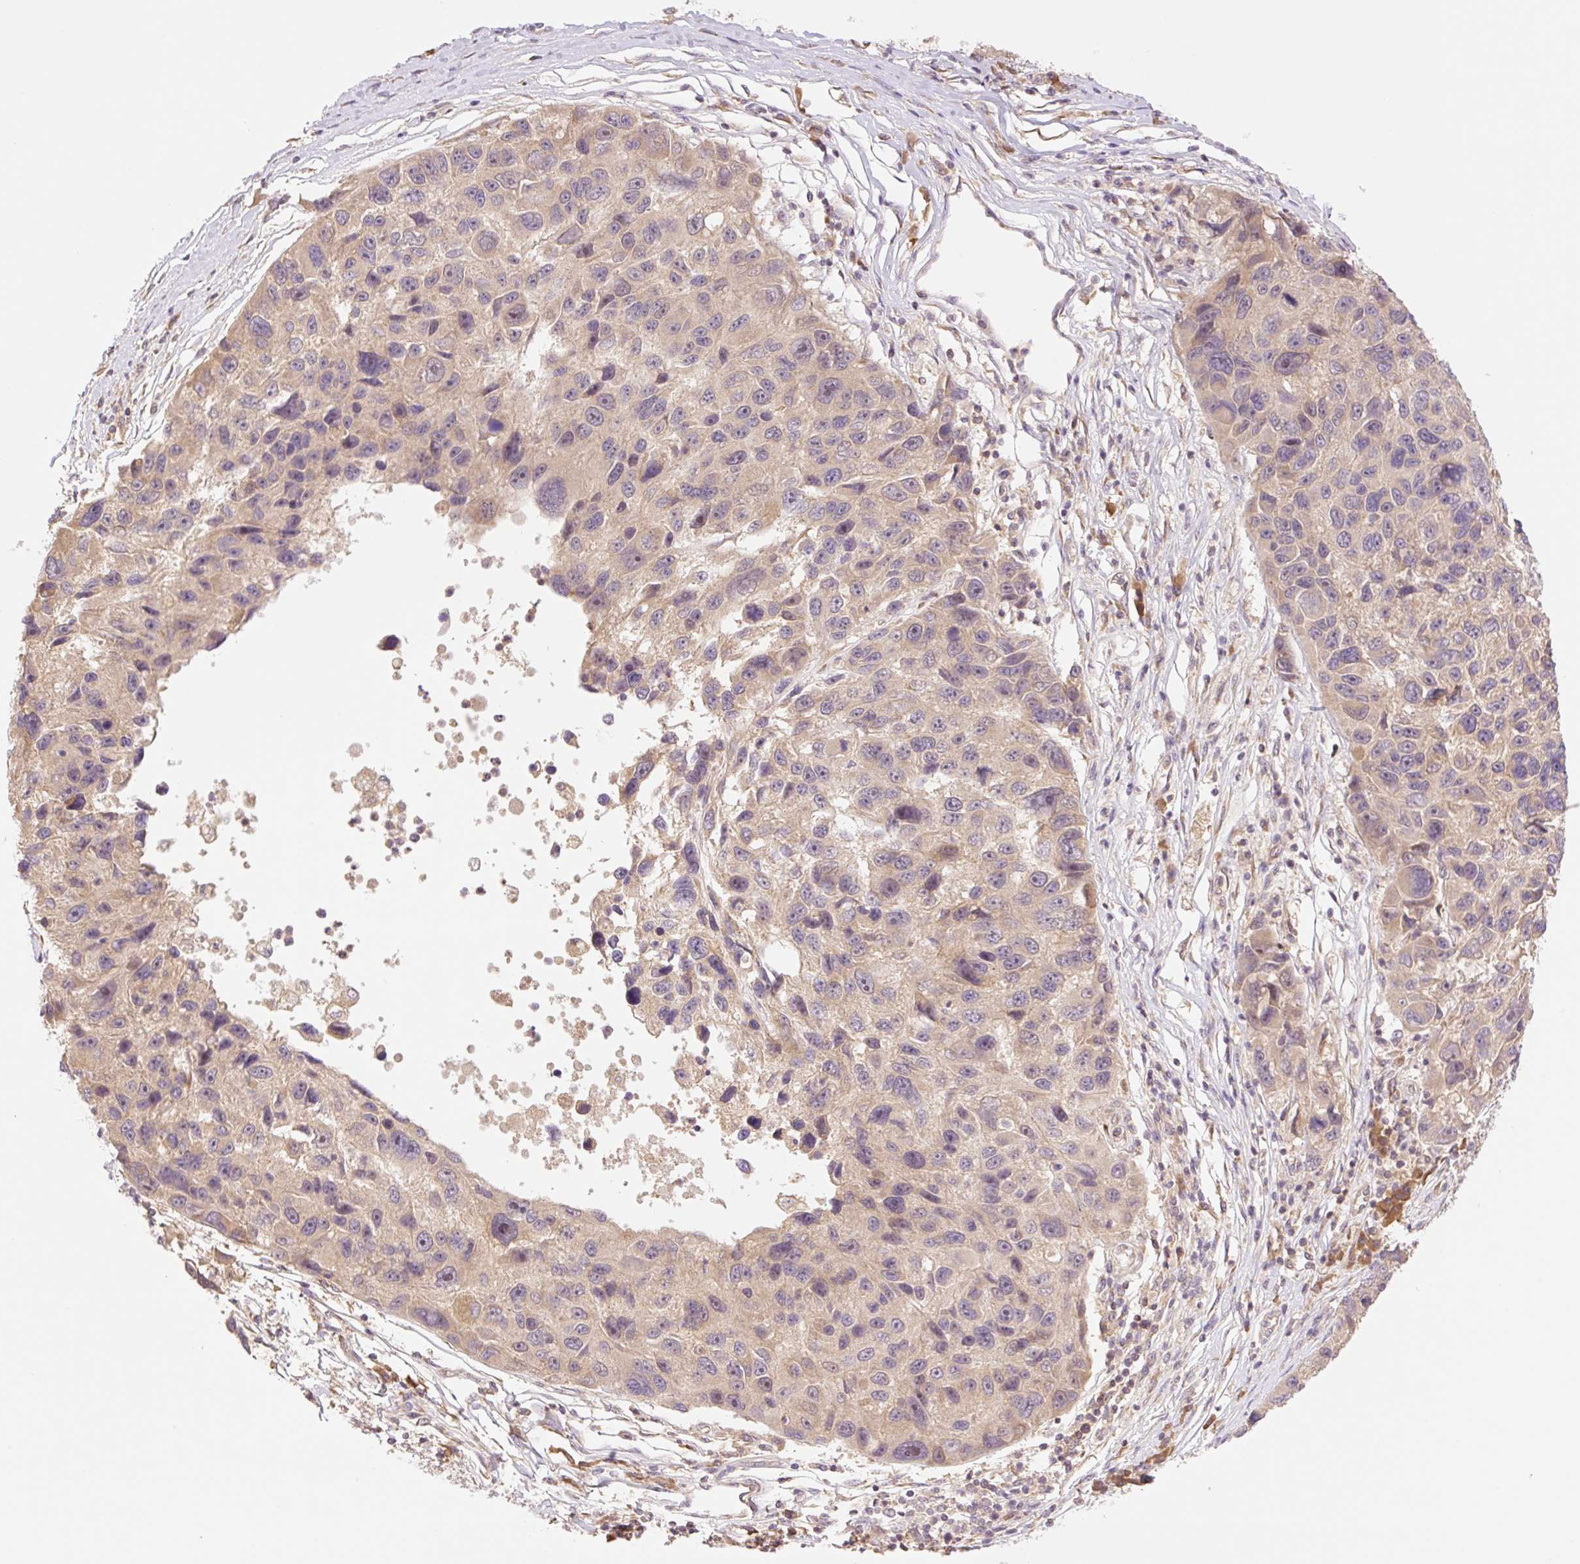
{"staining": {"intensity": "weak", "quantity": "<25%", "location": "cytoplasmic/membranous"}, "tissue": "melanoma", "cell_type": "Tumor cells", "image_type": "cancer", "snomed": [{"axis": "morphology", "description": "Malignant melanoma, NOS"}, {"axis": "topography", "description": "Skin"}], "caption": "A high-resolution image shows immunohistochemistry staining of malignant melanoma, which reveals no significant staining in tumor cells.", "gene": "YJU2B", "patient": {"sex": "male", "age": 53}}